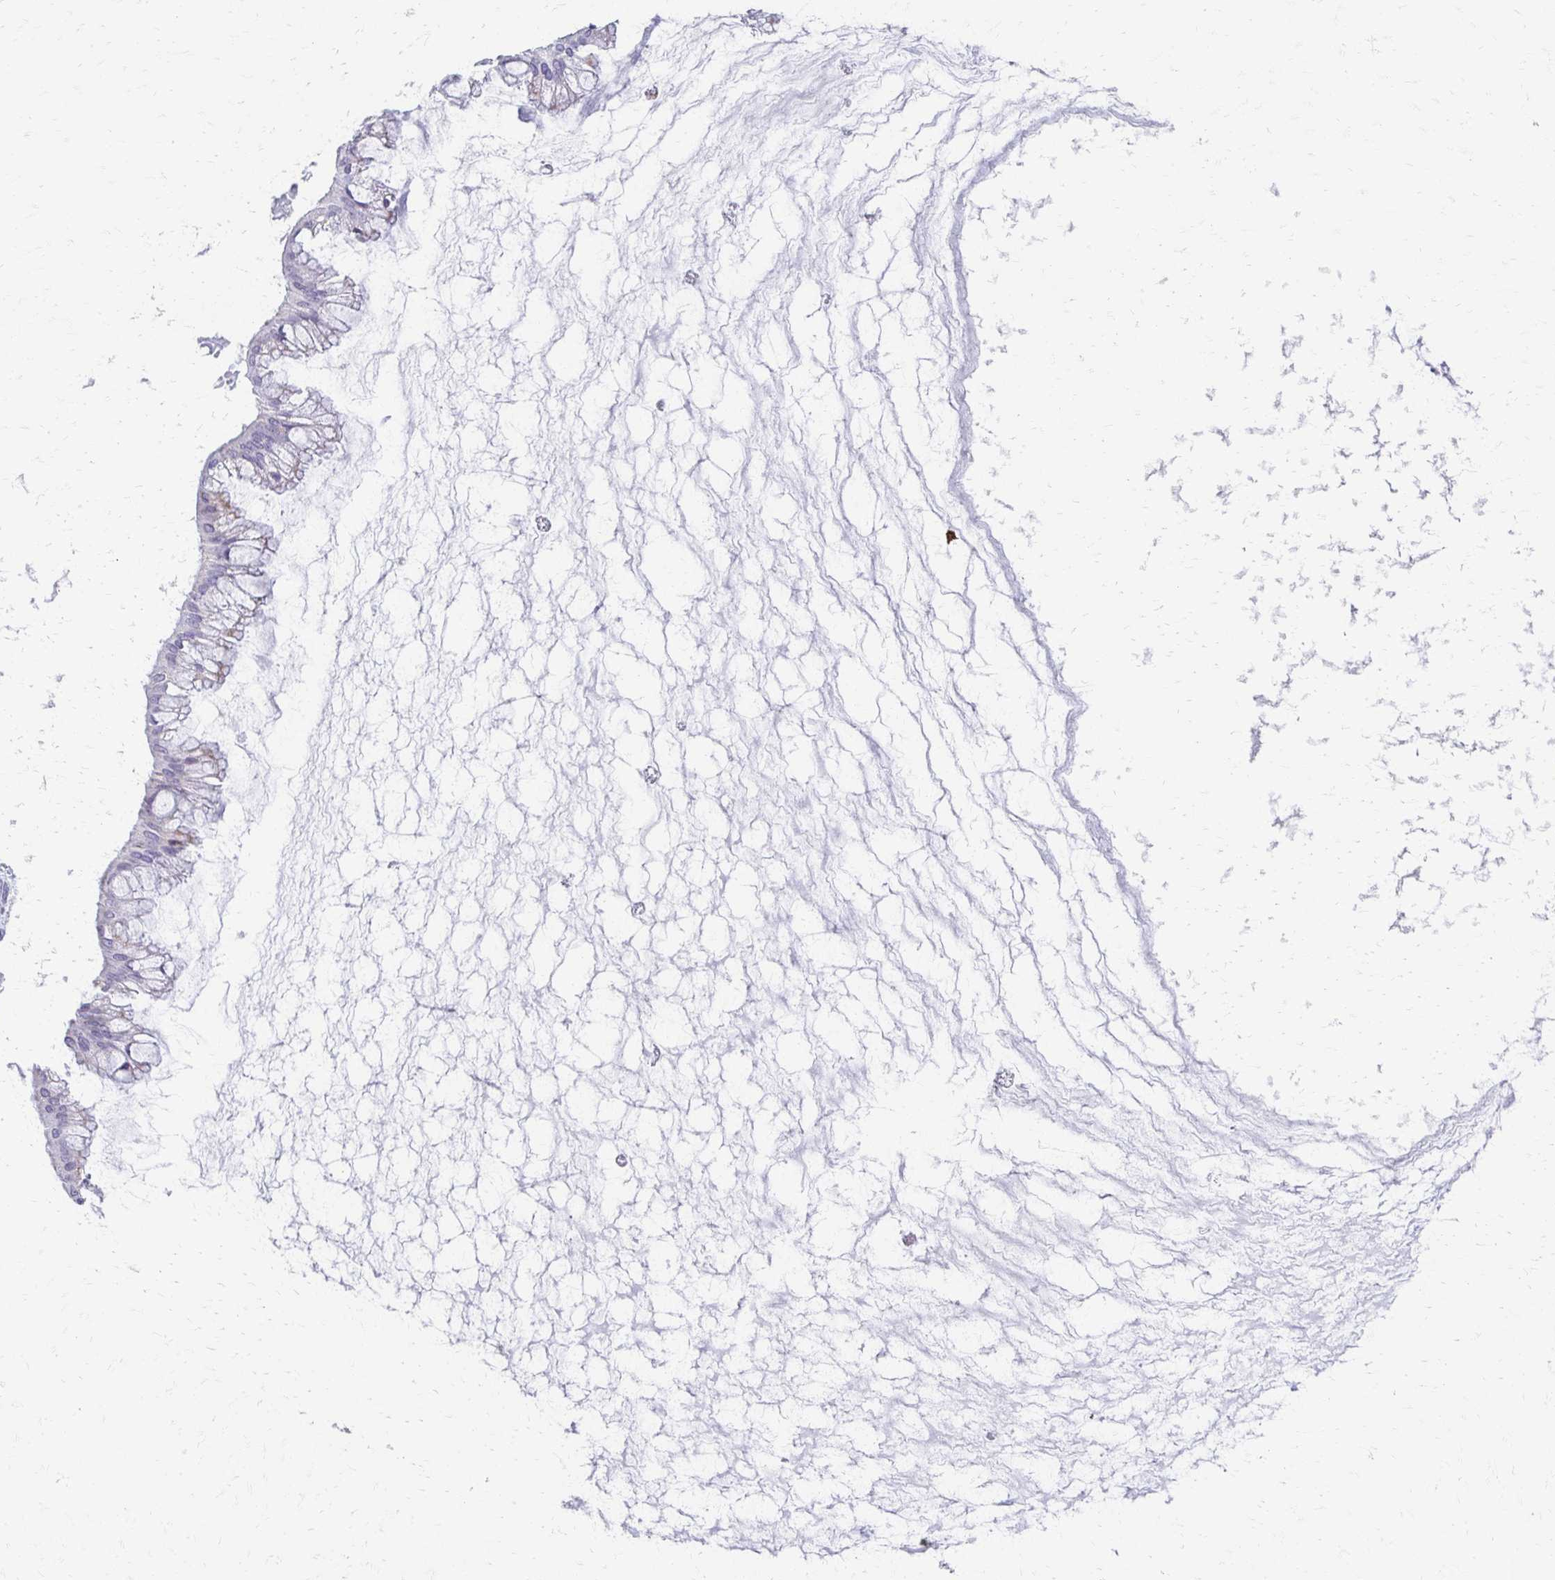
{"staining": {"intensity": "negative", "quantity": "none", "location": "none"}, "tissue": "ovarian cancer", "cell_type": "Tumor cells", "image_type": "cancer", "snomed": [{"axis": "morphology", "description": "Cystadenocarcinoma, mucinous, NOS"}, {"axis": "topography", "description": "Ovary"}], "caption": "This is a histopathology image of IHC staining of ovarian cancer (mucinous cystadenocarcinoma), which shows no expression in tumor cells.", "gene": "FCGR2B", "patient": {"sex": "female", "age": 73}}